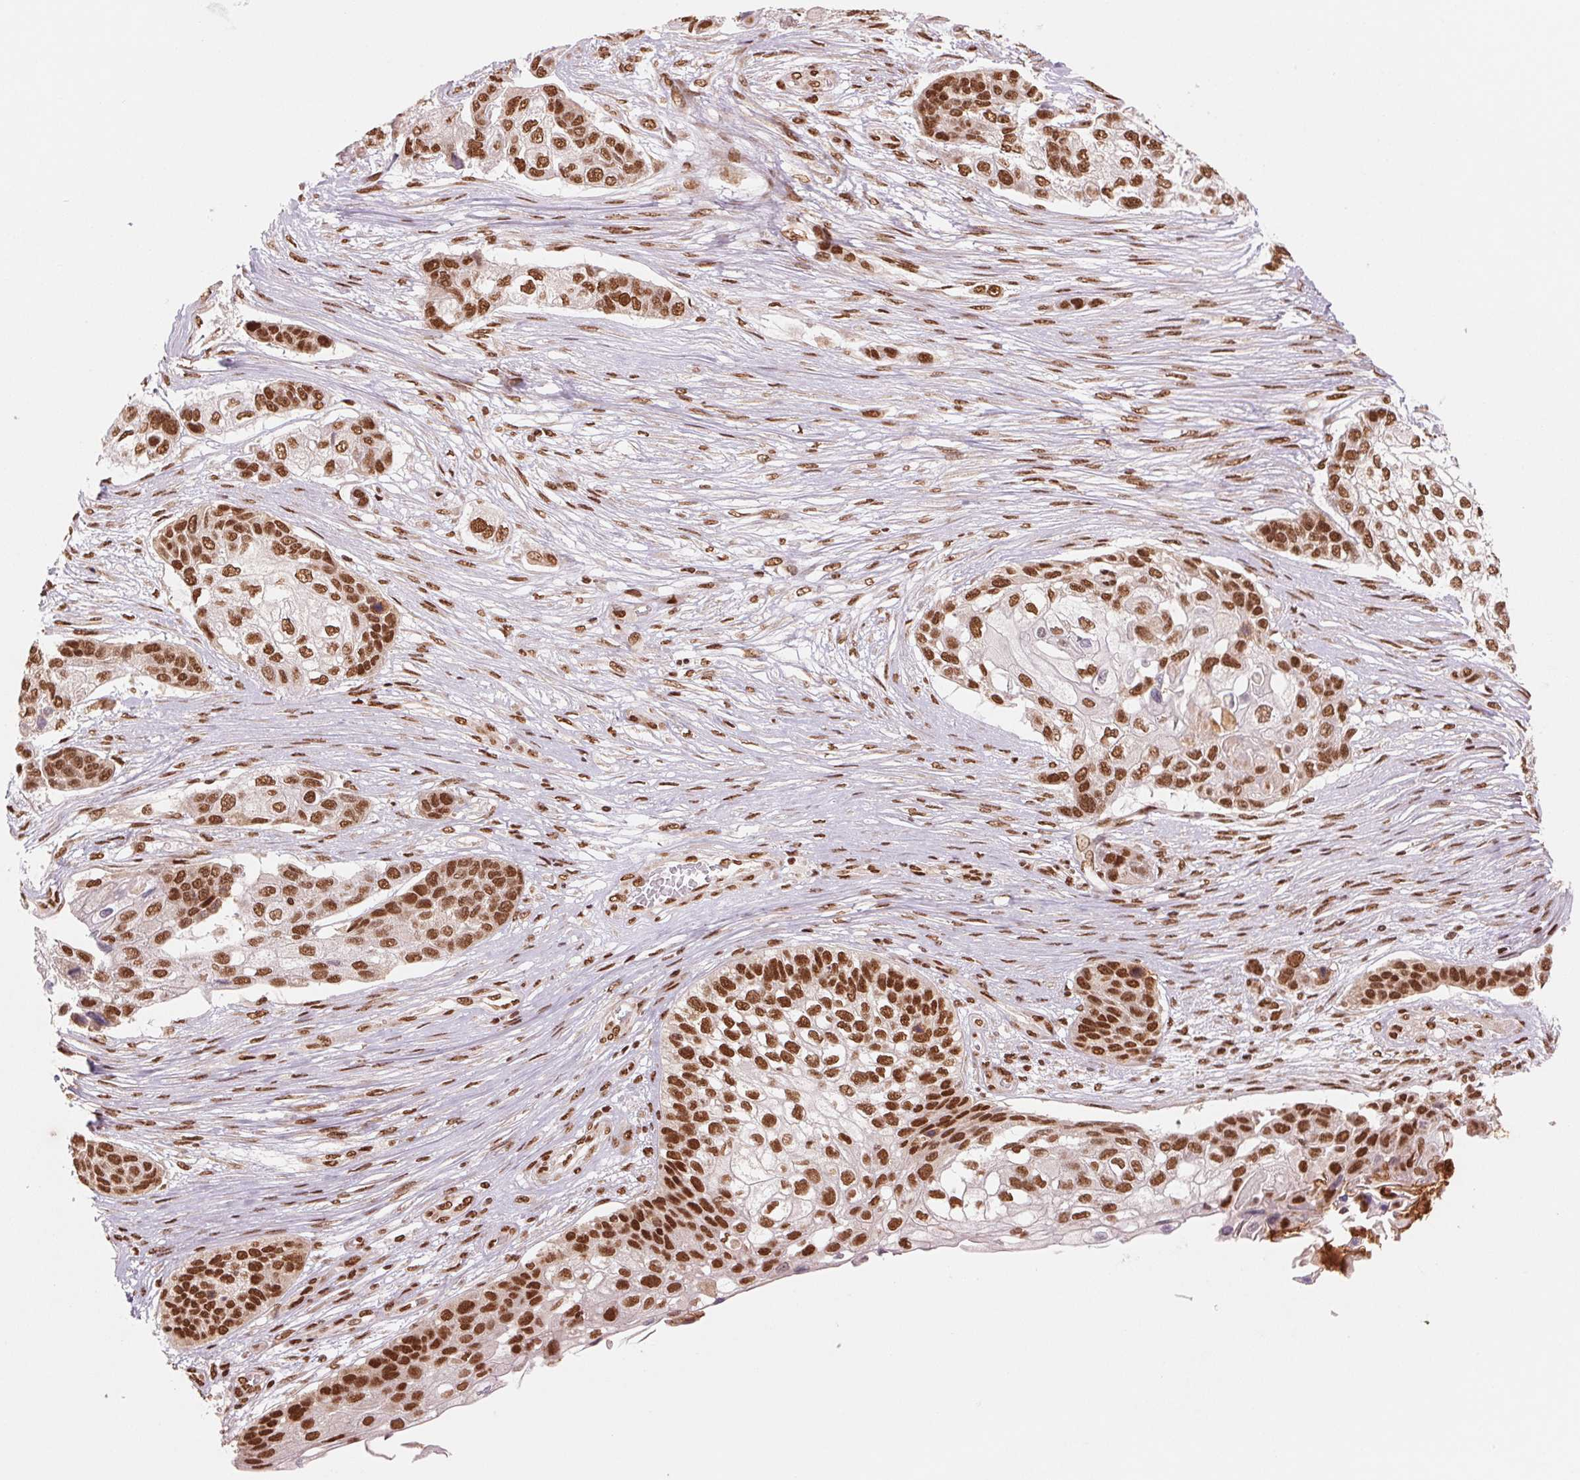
{"staining": {"intensity": "strong", "quantity": ">75%", "location": "nuclear"}, "tissue": "lung cancer", "cell_type": "Tumor cells", "image_type": "cancer", "snomed": [{"axis": "morphology", "description": "Squamous cell carcinoma, NOS"}, {"axis": "topography", "description": "Lung"}], "caption": "Protein staining reveals strong nuclear positivity in approximately >75% of tumor cells in lung squamous cell carcinoma.", "gene": "TTLL9", "patient": {"sex": "male", "age": 69}}